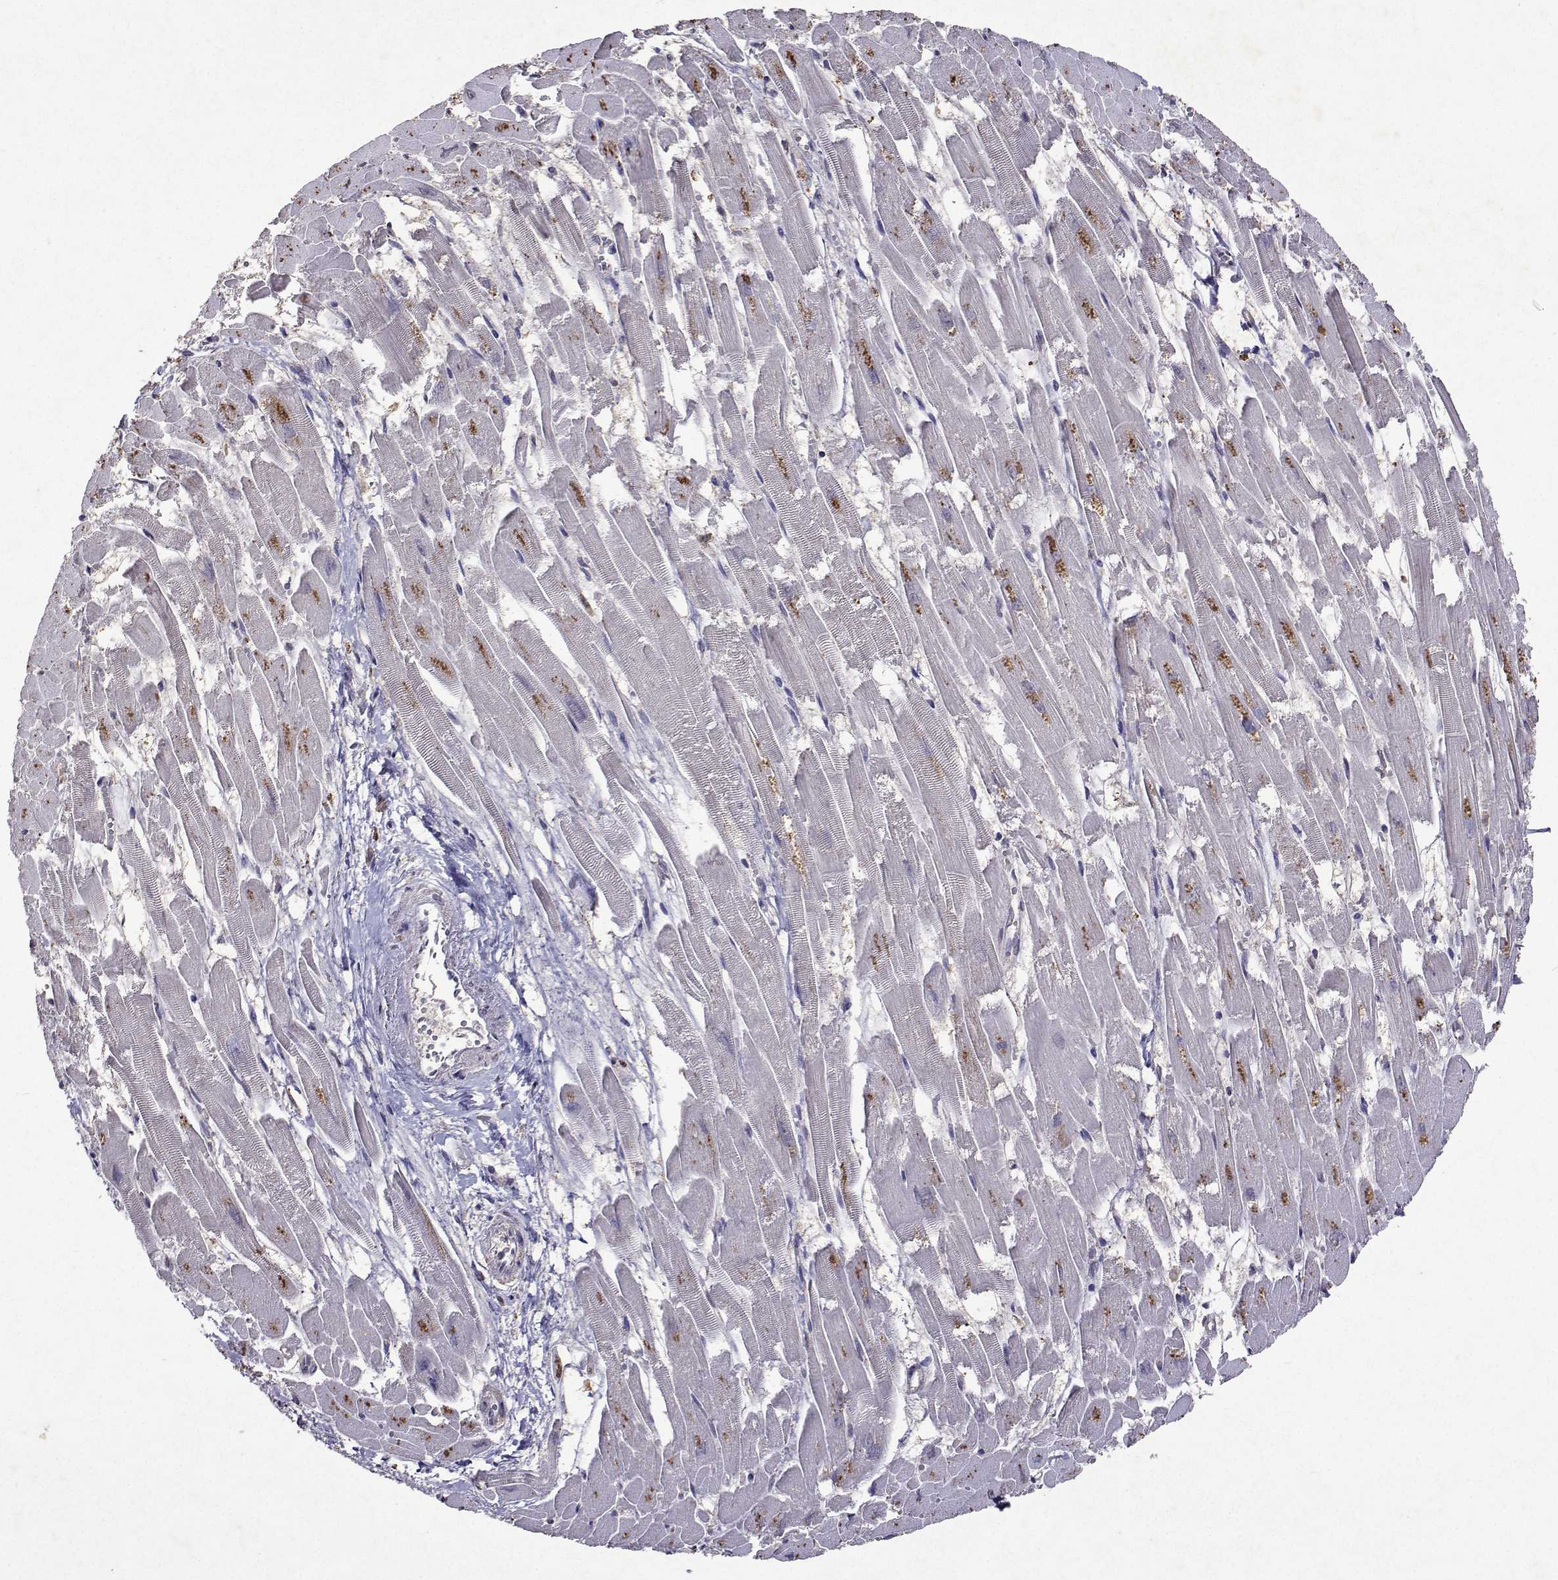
{"staining": {"intensity": "negative", "quantity": "none", "location": "none"}, "tissue": "heart muscle", "cell_type": "Cardiomyocytes", "image_type": "normal", "snomed": [{"axis": "morphology", "description": "Normal tissue, NOS"}, {"axis": "topography", "description": "Heart"}], "caption": "High power microscopy micrograph of an immunohistochemistry micrograph of normal heart muscle, revealing no significant expression in cardiomyocytes.", "gene": "APAF1", "patient": {"sex": "female", "age": 52}}